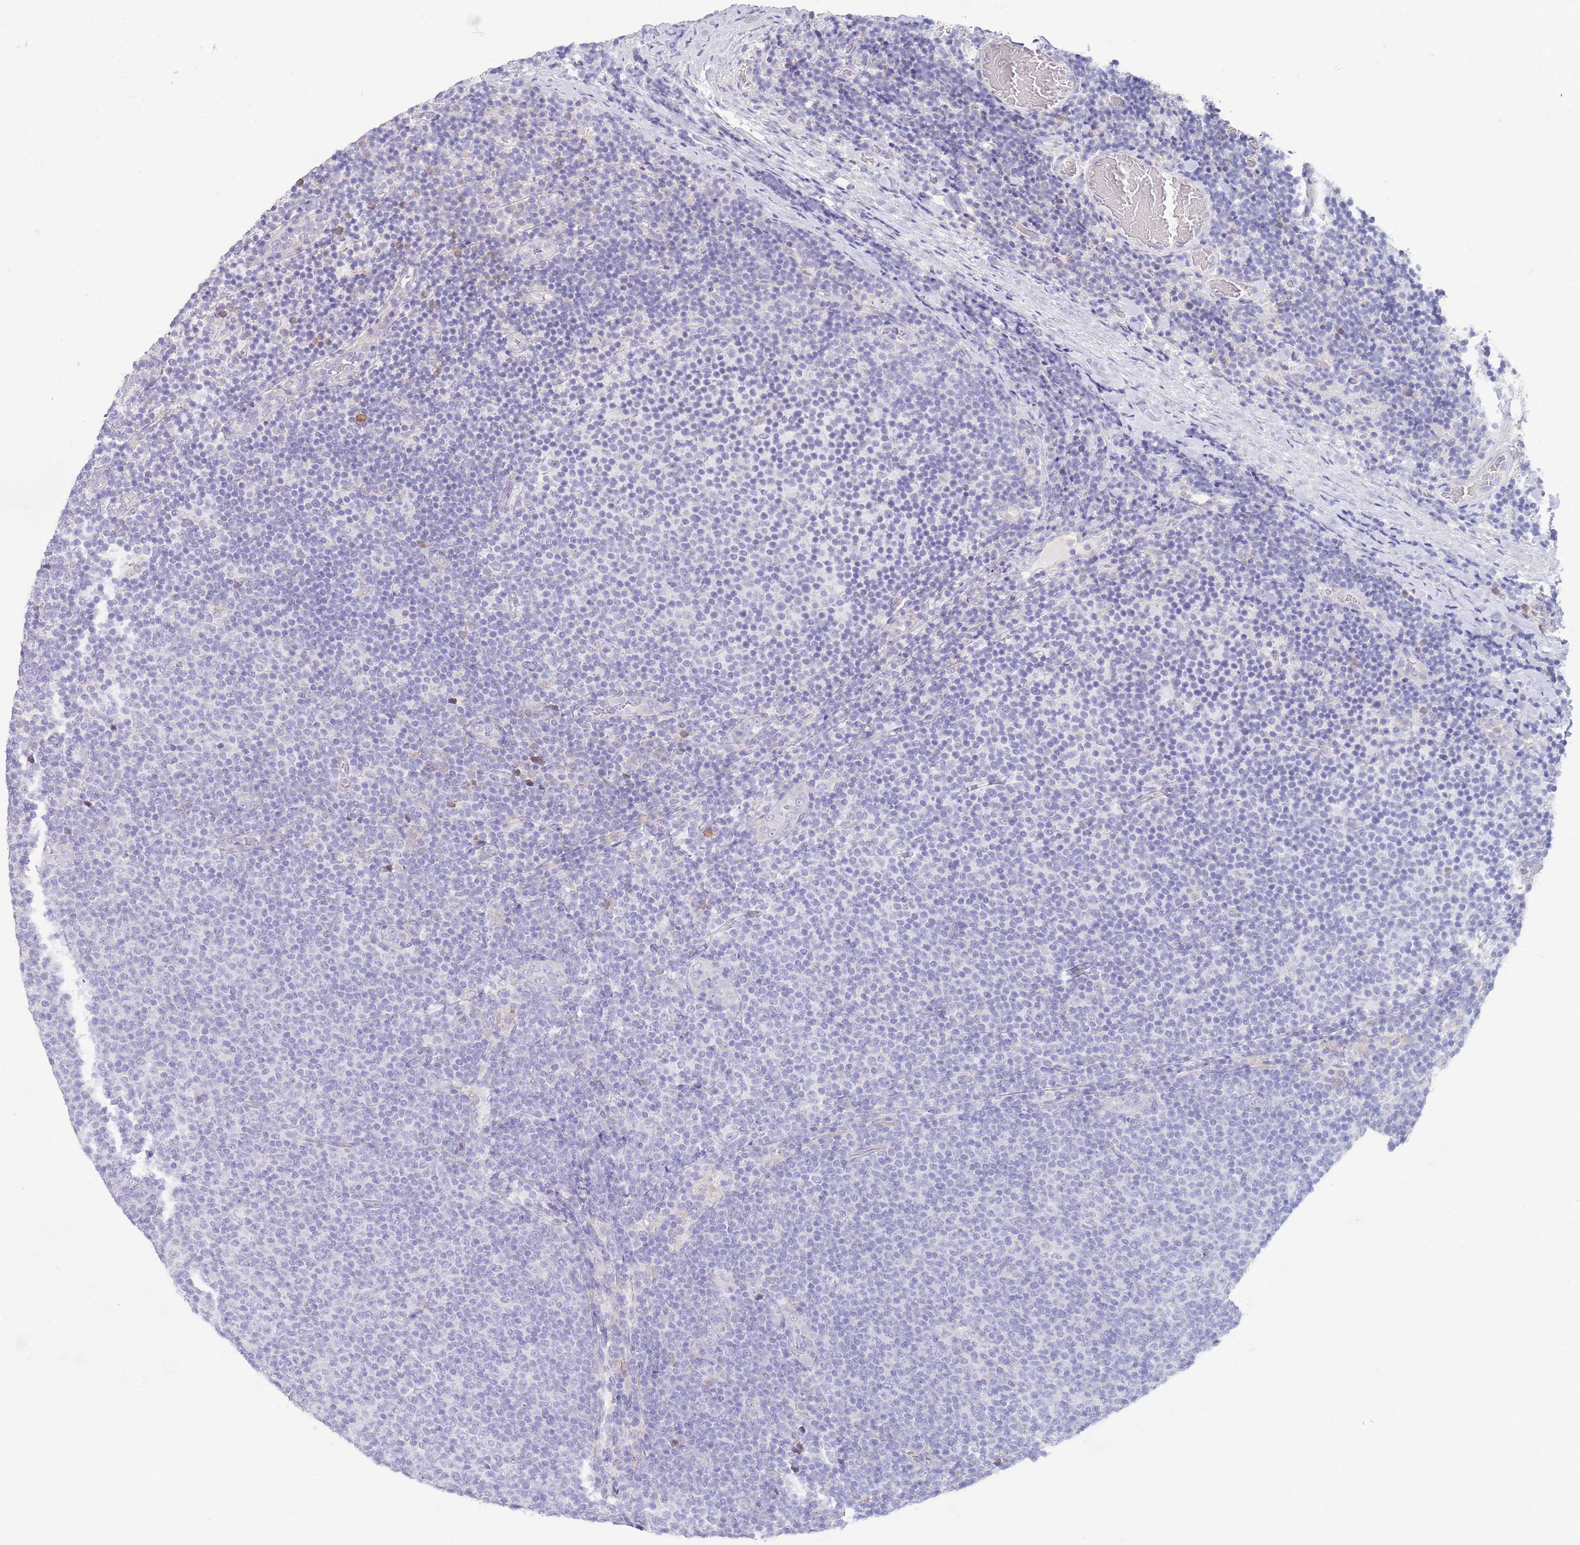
{"staining": {"intensity": "negative", "quantity": "none", "location": "none"}, "tissue": "lymphoma", "cell_type": "Tumor cells", "image_type": "cancer", "snomed": [{"axis": "morphology", "description": "Malignant lymphoma, non-Hodgkin's type, Low grade"}, {"axis": "topography", "description": "Lymph node"}], "caption": "DAB immunohistochemical staining of lymphoma reveals no significant positivity in tumor cells.", "gene": "CCDC149", "patient": {"sex": "male", "age": 66}}